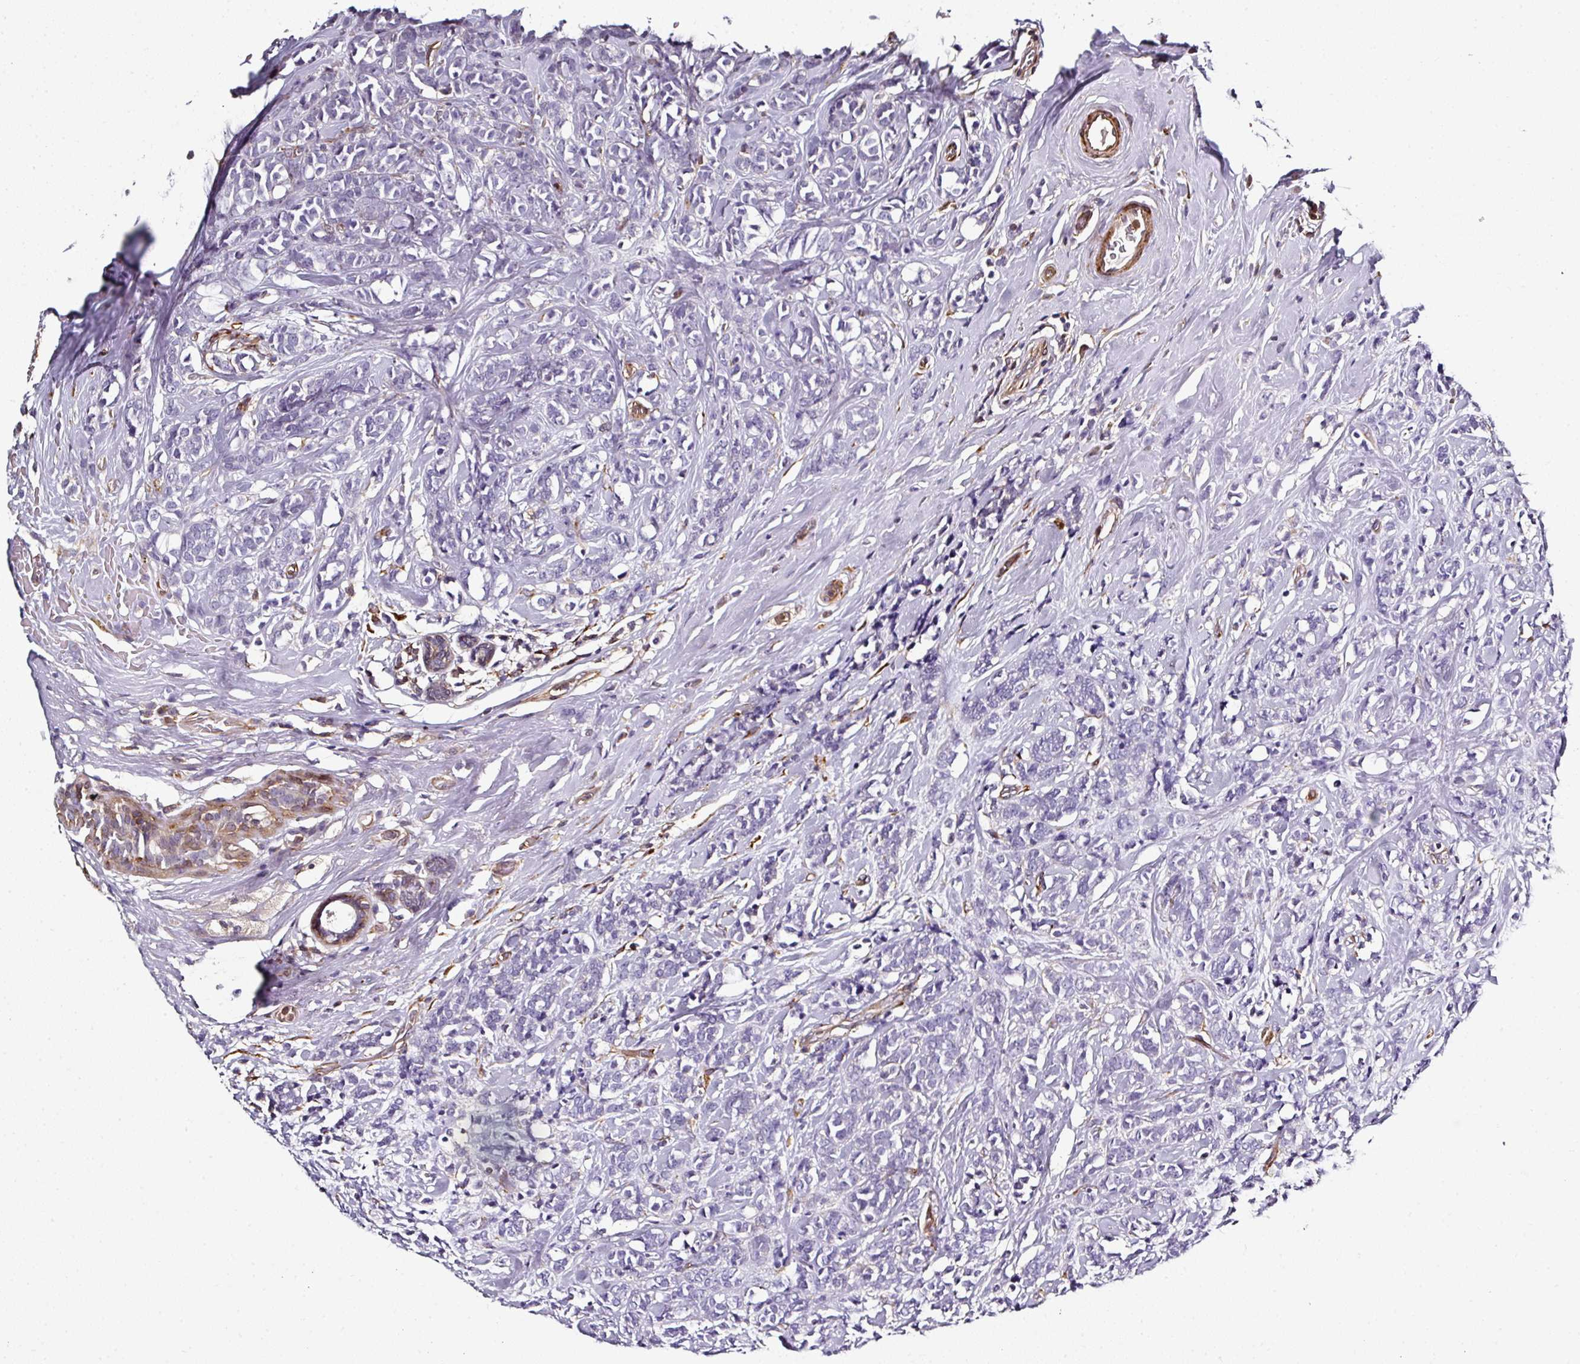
{"staining": {"intensity": "negative", "quantity": "none", "location": "none"}, "tissue": "breast cancer", "cell_type": "Tumor cells", "image_type": "cancer", "snomed": [{"axis": "morphology", "description": "Lobular carcinoma"}, {"axis": "topography", "description": "Breast"}], "caption": "DAB (3,3'-diaminobenzidine) immunohistochemical staining of human lobular carcinoma (breast) reveals no significant staining in tumor cells.", "gene": "BEND5", "patient": {"sex": "female", "age": 58}}